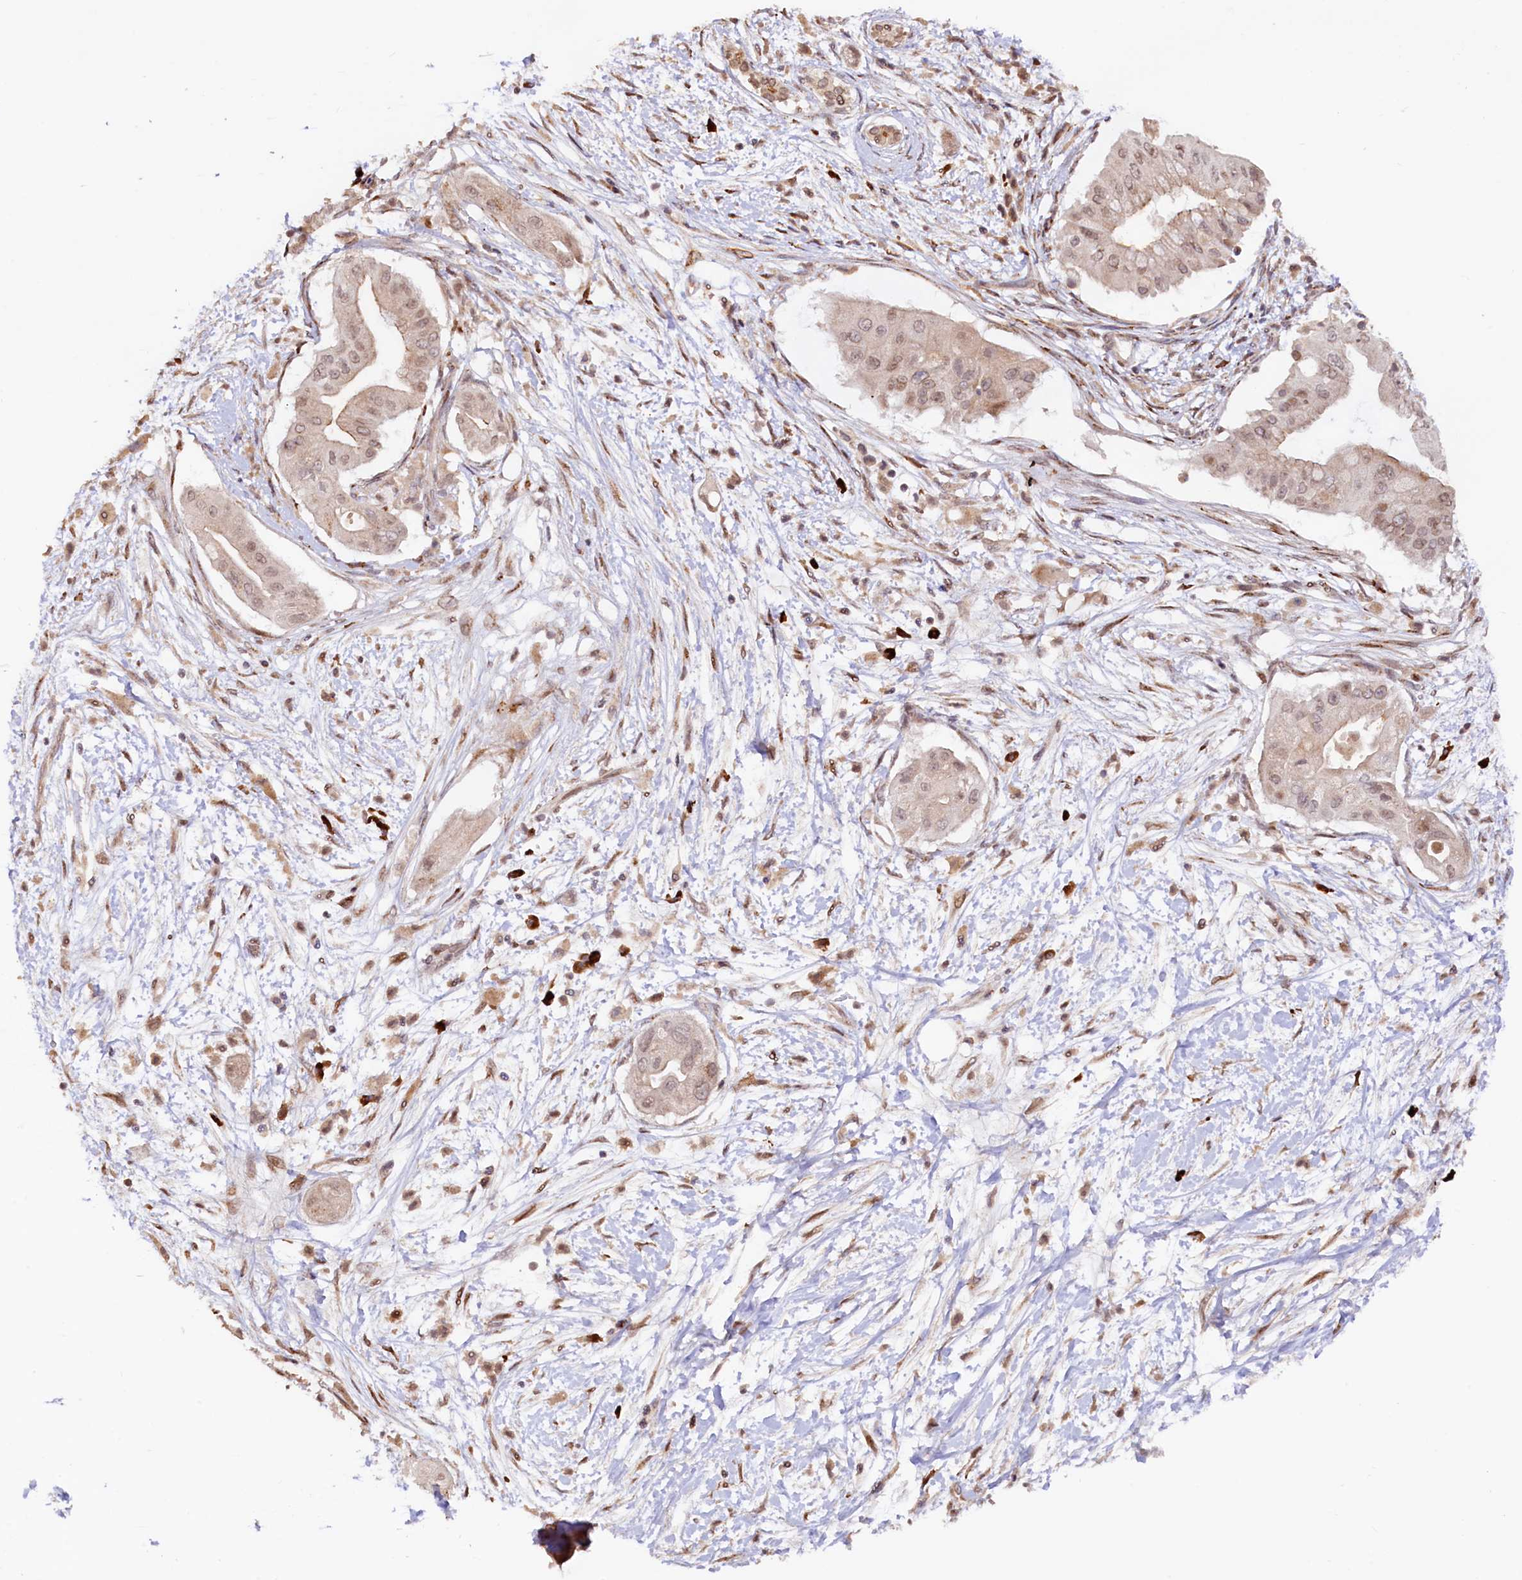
{"staining": {"intensity": "weak", "quantity": ">75%", "location": "cytoplasmic/membranous,nuclear"}, "tissue": "pancreatic cancer", "cell_type": "Tumor cells", "image_type": "cancer", "snomed": [{"axis": "morphology", "description": "Adenocarcinoma, NOS"}, {"axis": "topography", "description": "Pancreas"}], "caption": "Tumor cells reveal low levels of weak cytoplasmic/membranous and nuclear expression in about >75% of cells in human pancreatic cancer (adenocarcinoma). Nuclei are stained in blue.", "gene": "C5orf15", "patient": {"sex": "male", "age": 68}}